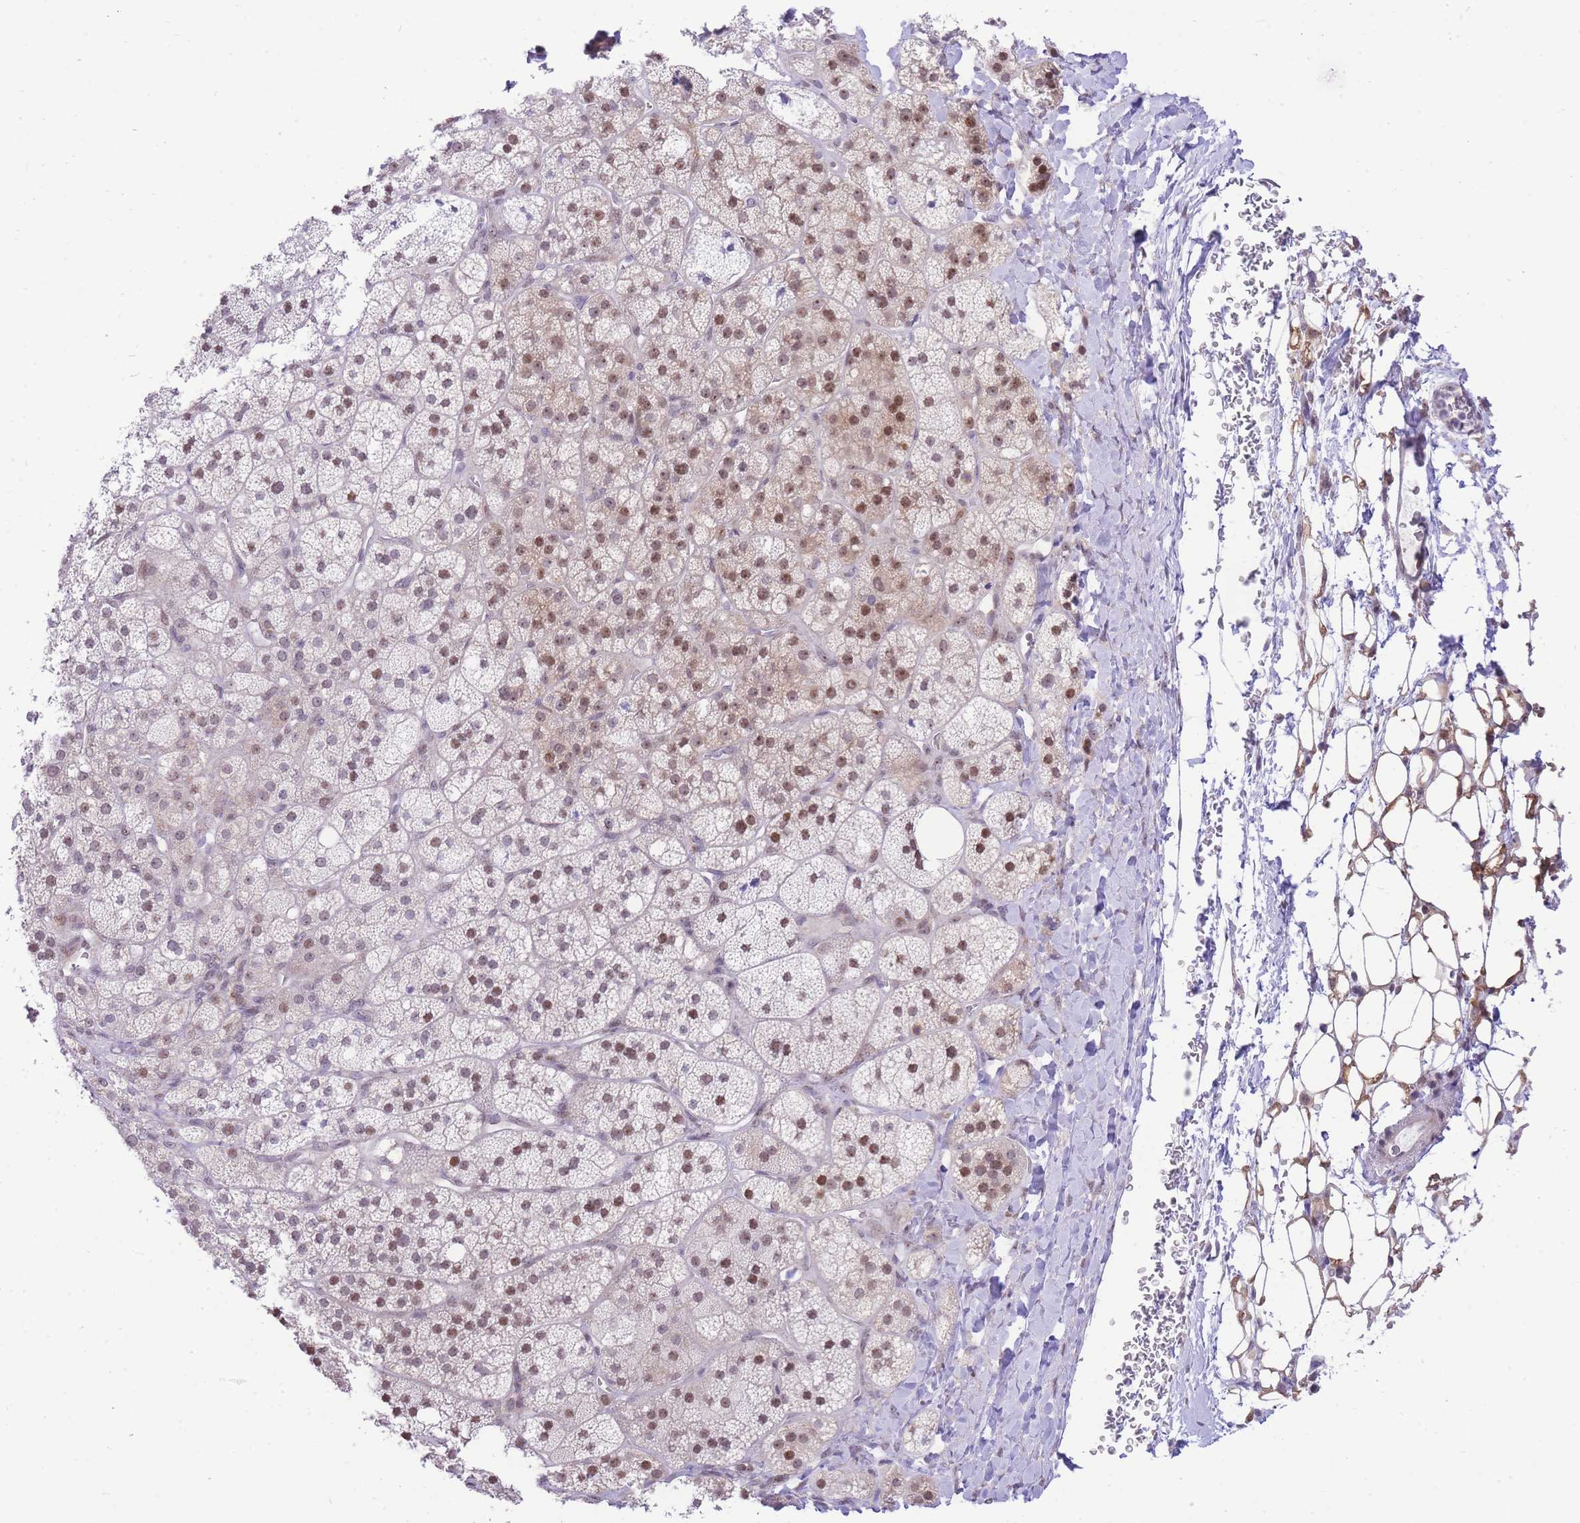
{"staining": {"intensity": "moderate", "quantity": ">75%", "location": "cytoplasmic/membranous,nuclear"}, "tissue": "adrenal gland", "cell_type": "Glandular cells", "image_type": "normal", "snomed": [{"axis": "morphology", "description": "Normal tissue, NOS"}, {"axis": "topography", "description": "Adrenal gland"}], "caption": "Human adrenal gland stained for a protein (brown) demonstrates moderate cytoplasmic/membranous,nuclear positive expression in approximately >75% of glandular cells.", "gene": "STK39", "patient": {"sex": "male", "age": 61}}